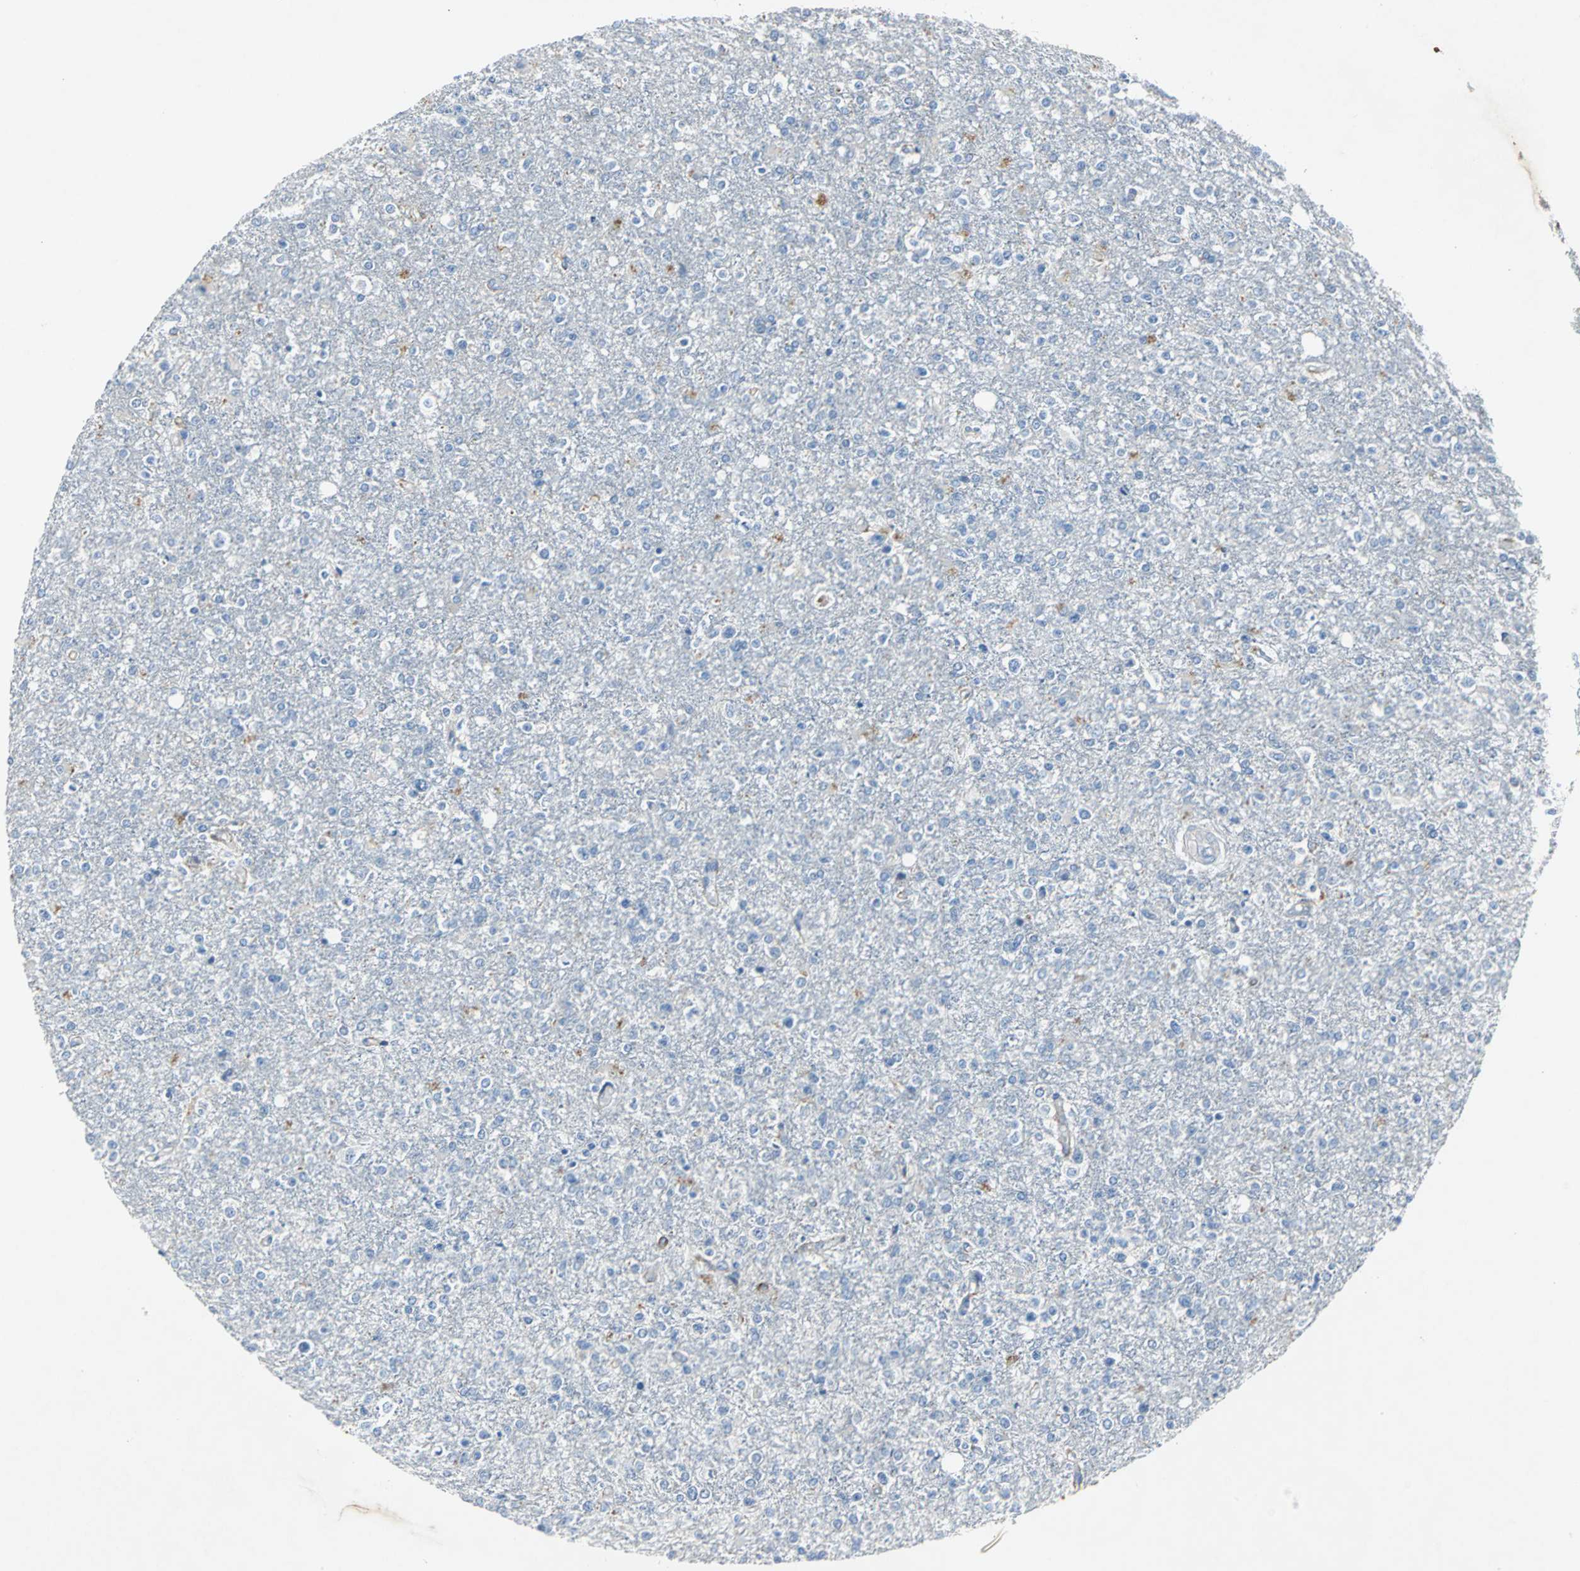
{"staining": {"intensity": "negative", "quantity": "none", "location": "none"}, "tissue": "glioma", "cell_type": "Tumor cells", "image_type": "cancer", "snomed": [{"axis": "morphology", "description": "Glioma, malignant, High grade"}, {"axis": "topography", "description": "Cerebral cortex"}], "caption": "IHC image of human malignant high-grade glioma stained for a protein (brown), which reveals no expression in tumor cells.", "gene": "EFNB3", "patient": {"sex": "male", "age": 76}}